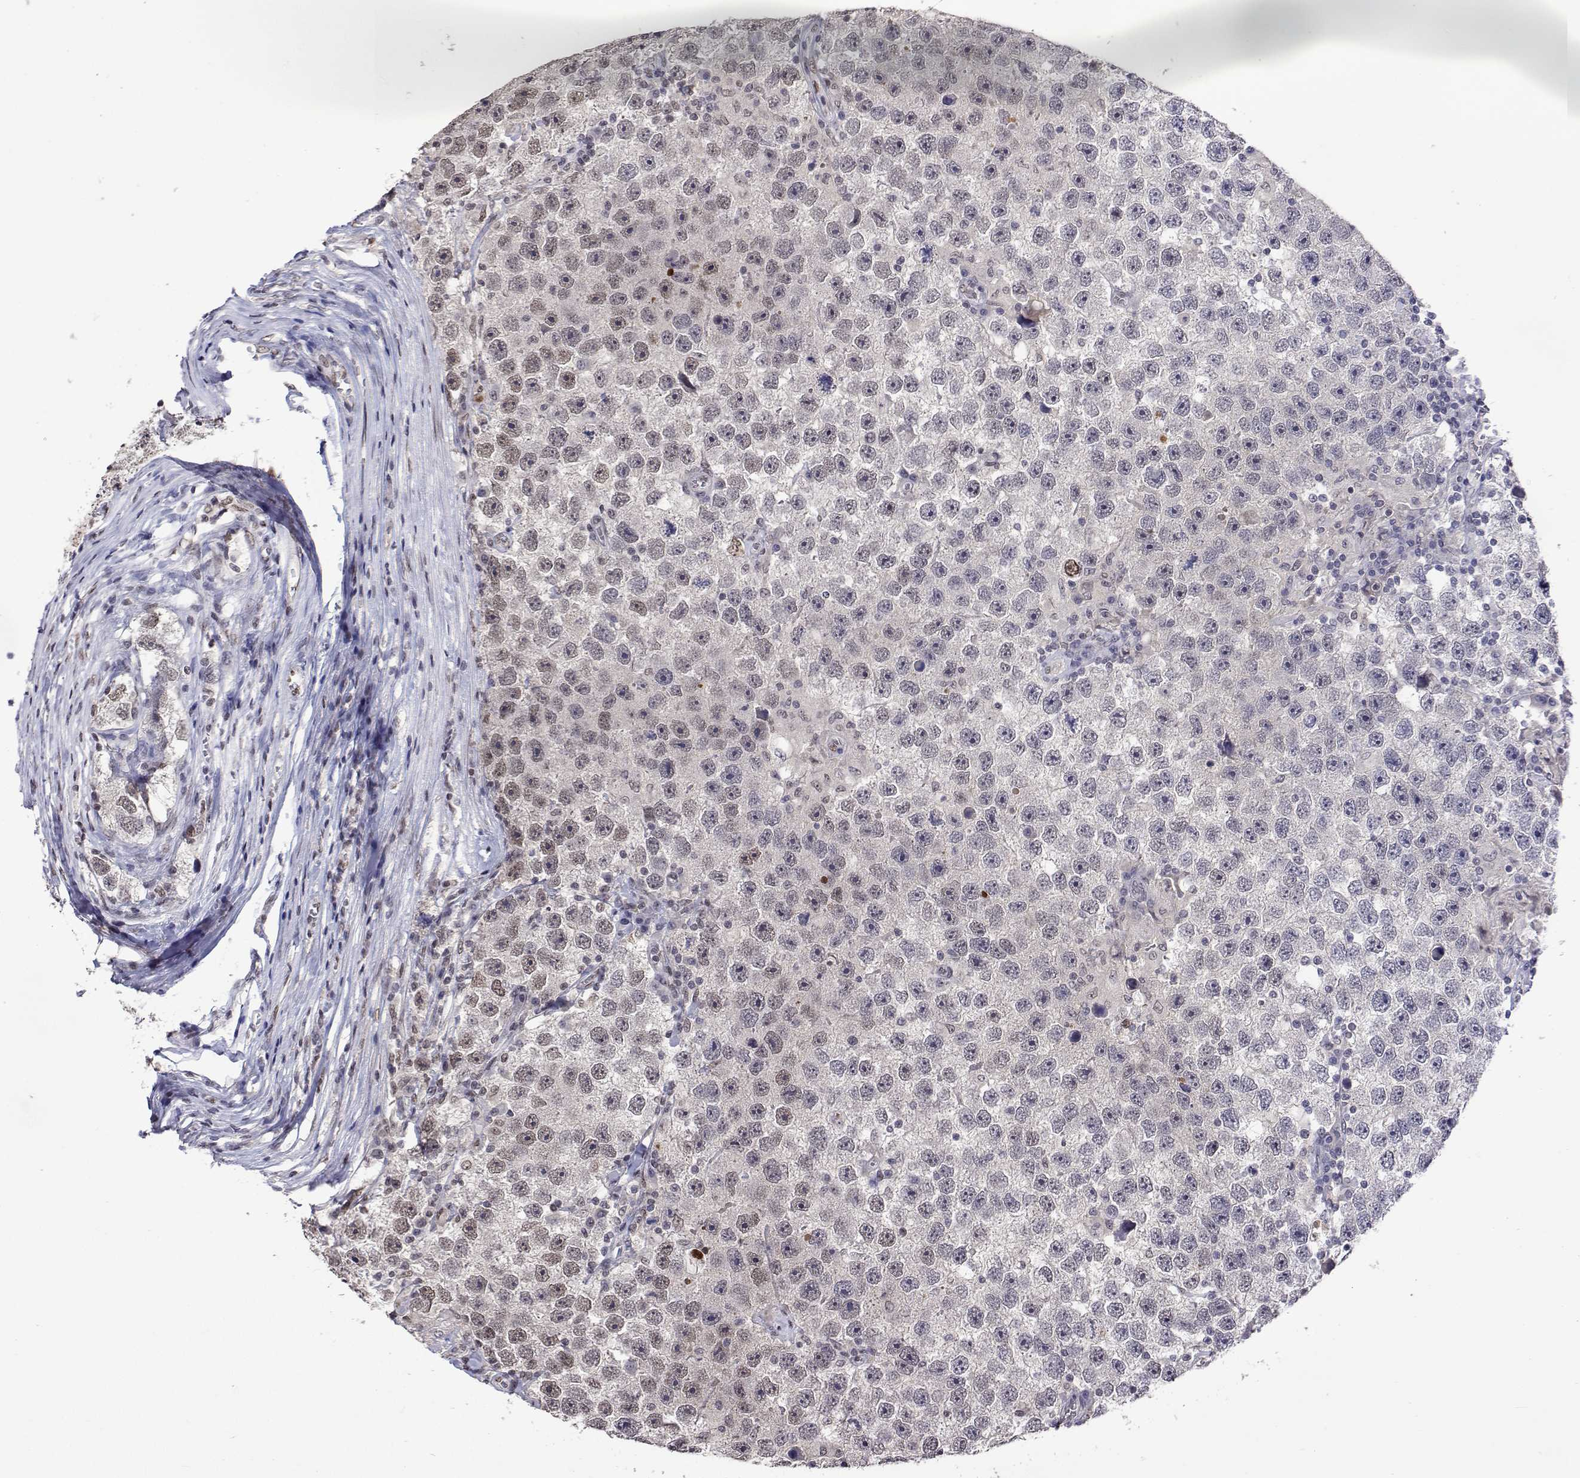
{"staining": {"intensity": "weak", "quantity": "<25%", "location": "nuclear"}, "tissue": "testis cancer", "cell_type": "Tumor cells", "image_type": "cancer", "snomed": [{"axis": "morphology", "description": "Seminoma, NOS"}, {"axis": "topography", "description": "Testis"}], "caption": "Histopathology image shows no significant protein positivity in tumor cells of seminoma (testis).", "gene": "HNRNPA0", "patient": {"sex": "male", "age": 26}}